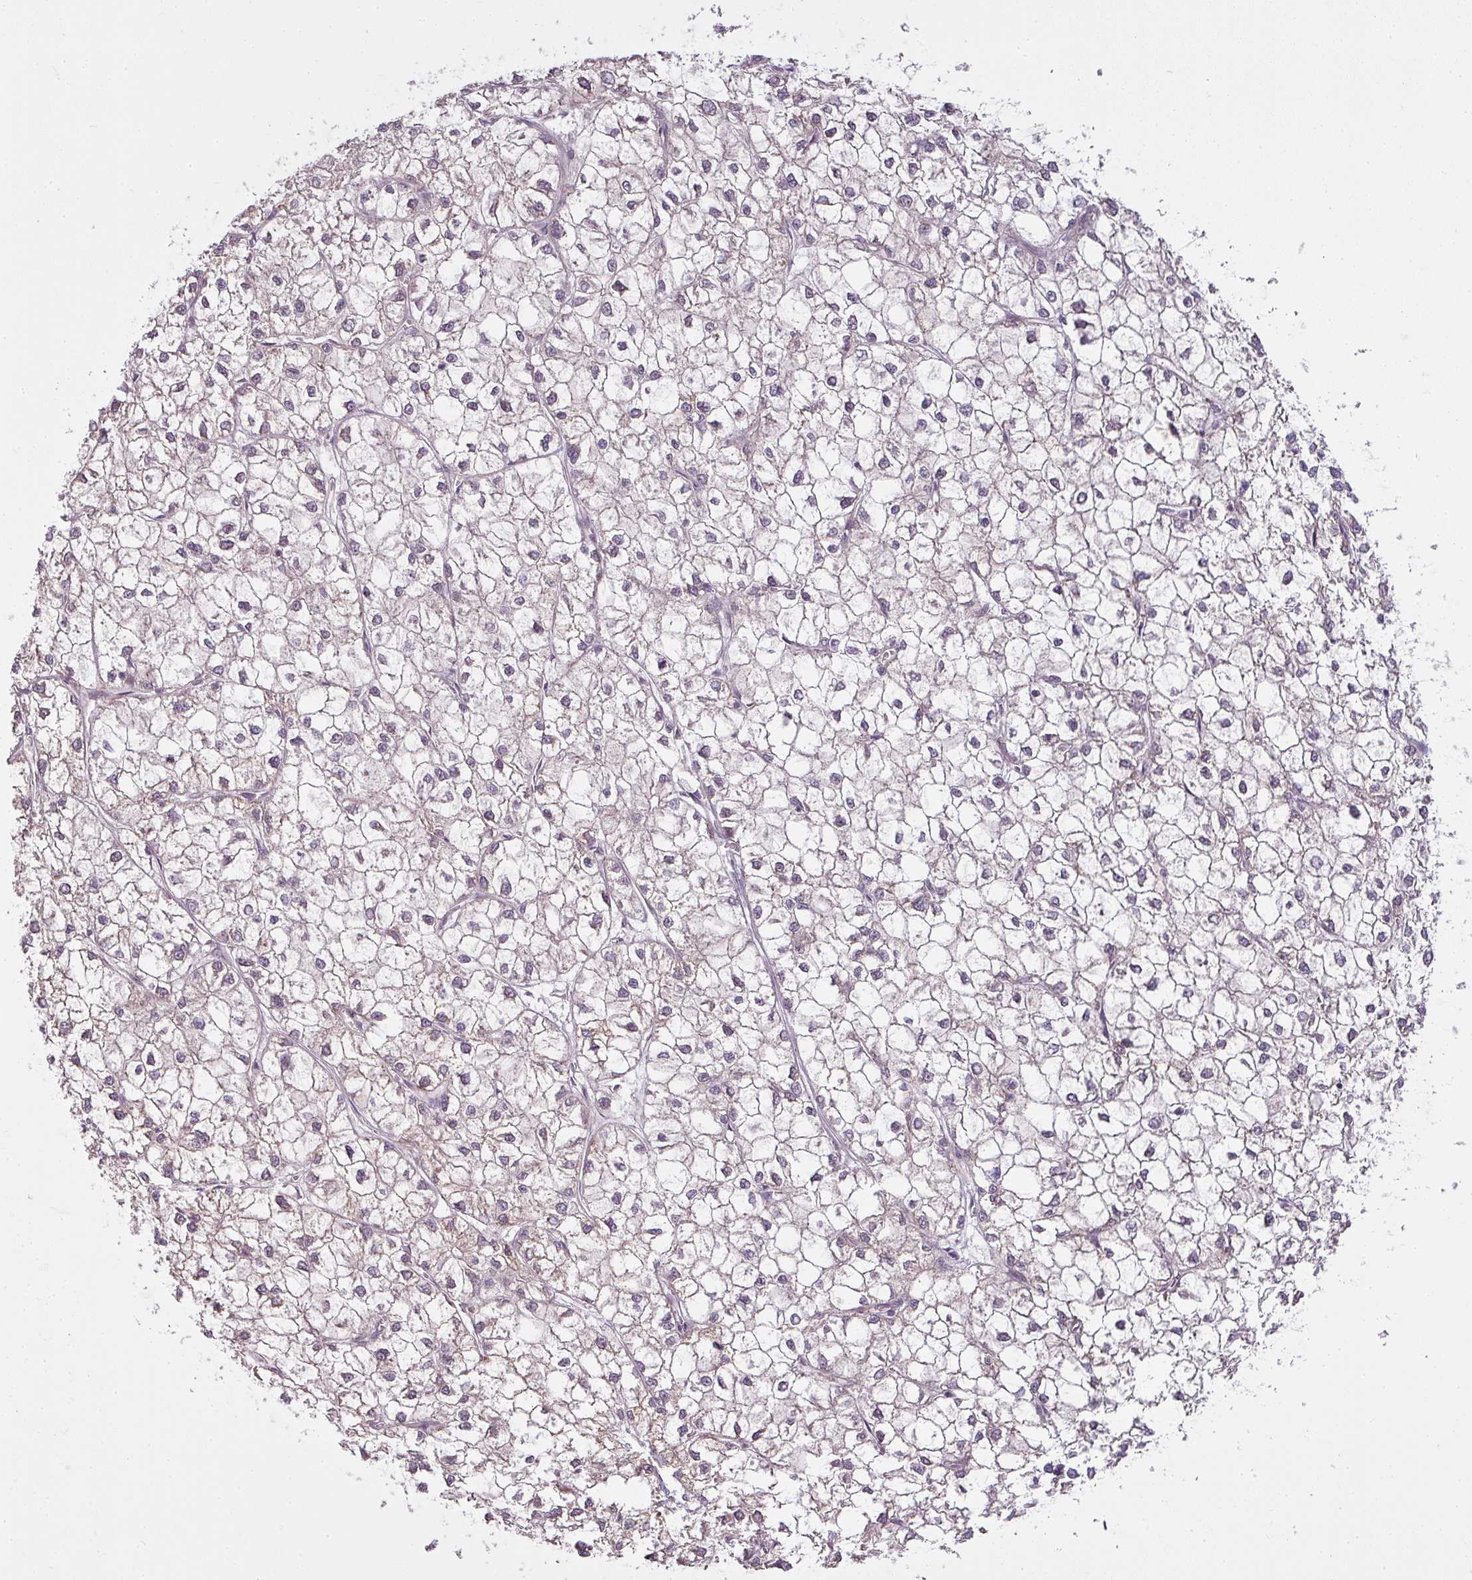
{"staining": {"intensity": "negative", "quantity": "none", "location": "none"}, "tissue": "liver cancer", "cell_type": "Tumor cells", "image_type": "cancer", "snomed": [{"axis": "morphology", "description": "Carcinoma, Hepatocellular, NOS"}, {"axis": "topography", "description": "Liver"}], "caption": "High power microscopy micrograph of an immunohistochemistry (IHC) photomicrograph of hepatocellular carcinoma (liver), revealing no significant positivity in tumor cells.", "gene": "LY75", "patient": {"sex": "female", "age": 43}}